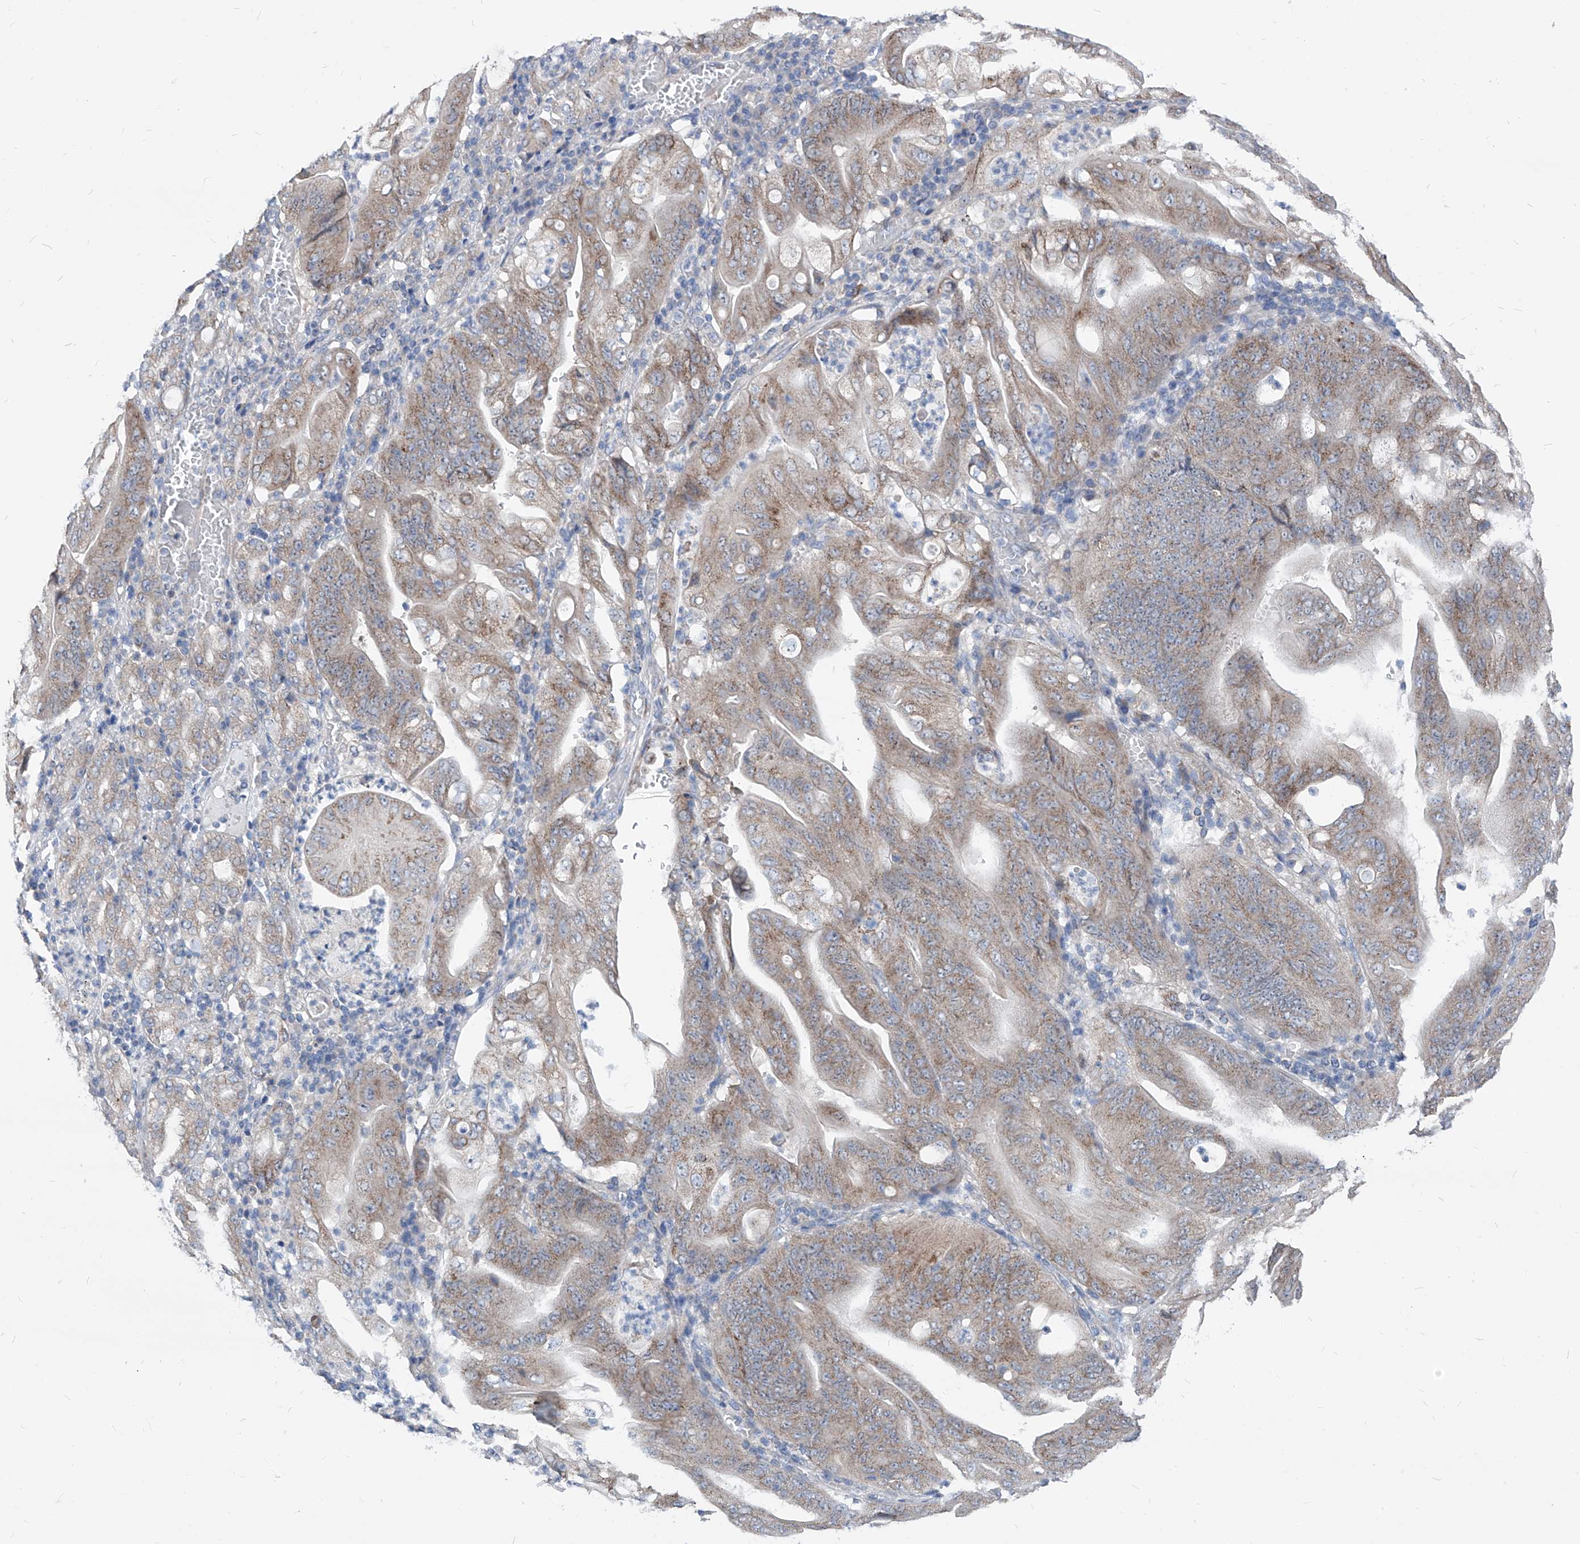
{"staining": {"intensity": "moderate", "quantity": ">75%", "location": "cytoplasmic/membranous"}, "tissue": "stomach cancer", "cell_type": "Tumor cells", "image_type": "cancer", "snomed": [{"axis": "morphology", "description": "Adenocarcinoma, NOS"}, {"axis": "topography", "description": "Stomach"}], "caption": "Immunohistochemical staining of stomach adenocarcinoma exhibits medium levels of moderate cytoplasmic/membranous protein expression in approximately >75% of tumor cells. (Brightfield microscopy of DAB IHC at high magnification).", "gene": "AGPS", "patient": {"sex": "female", "age": 73}}